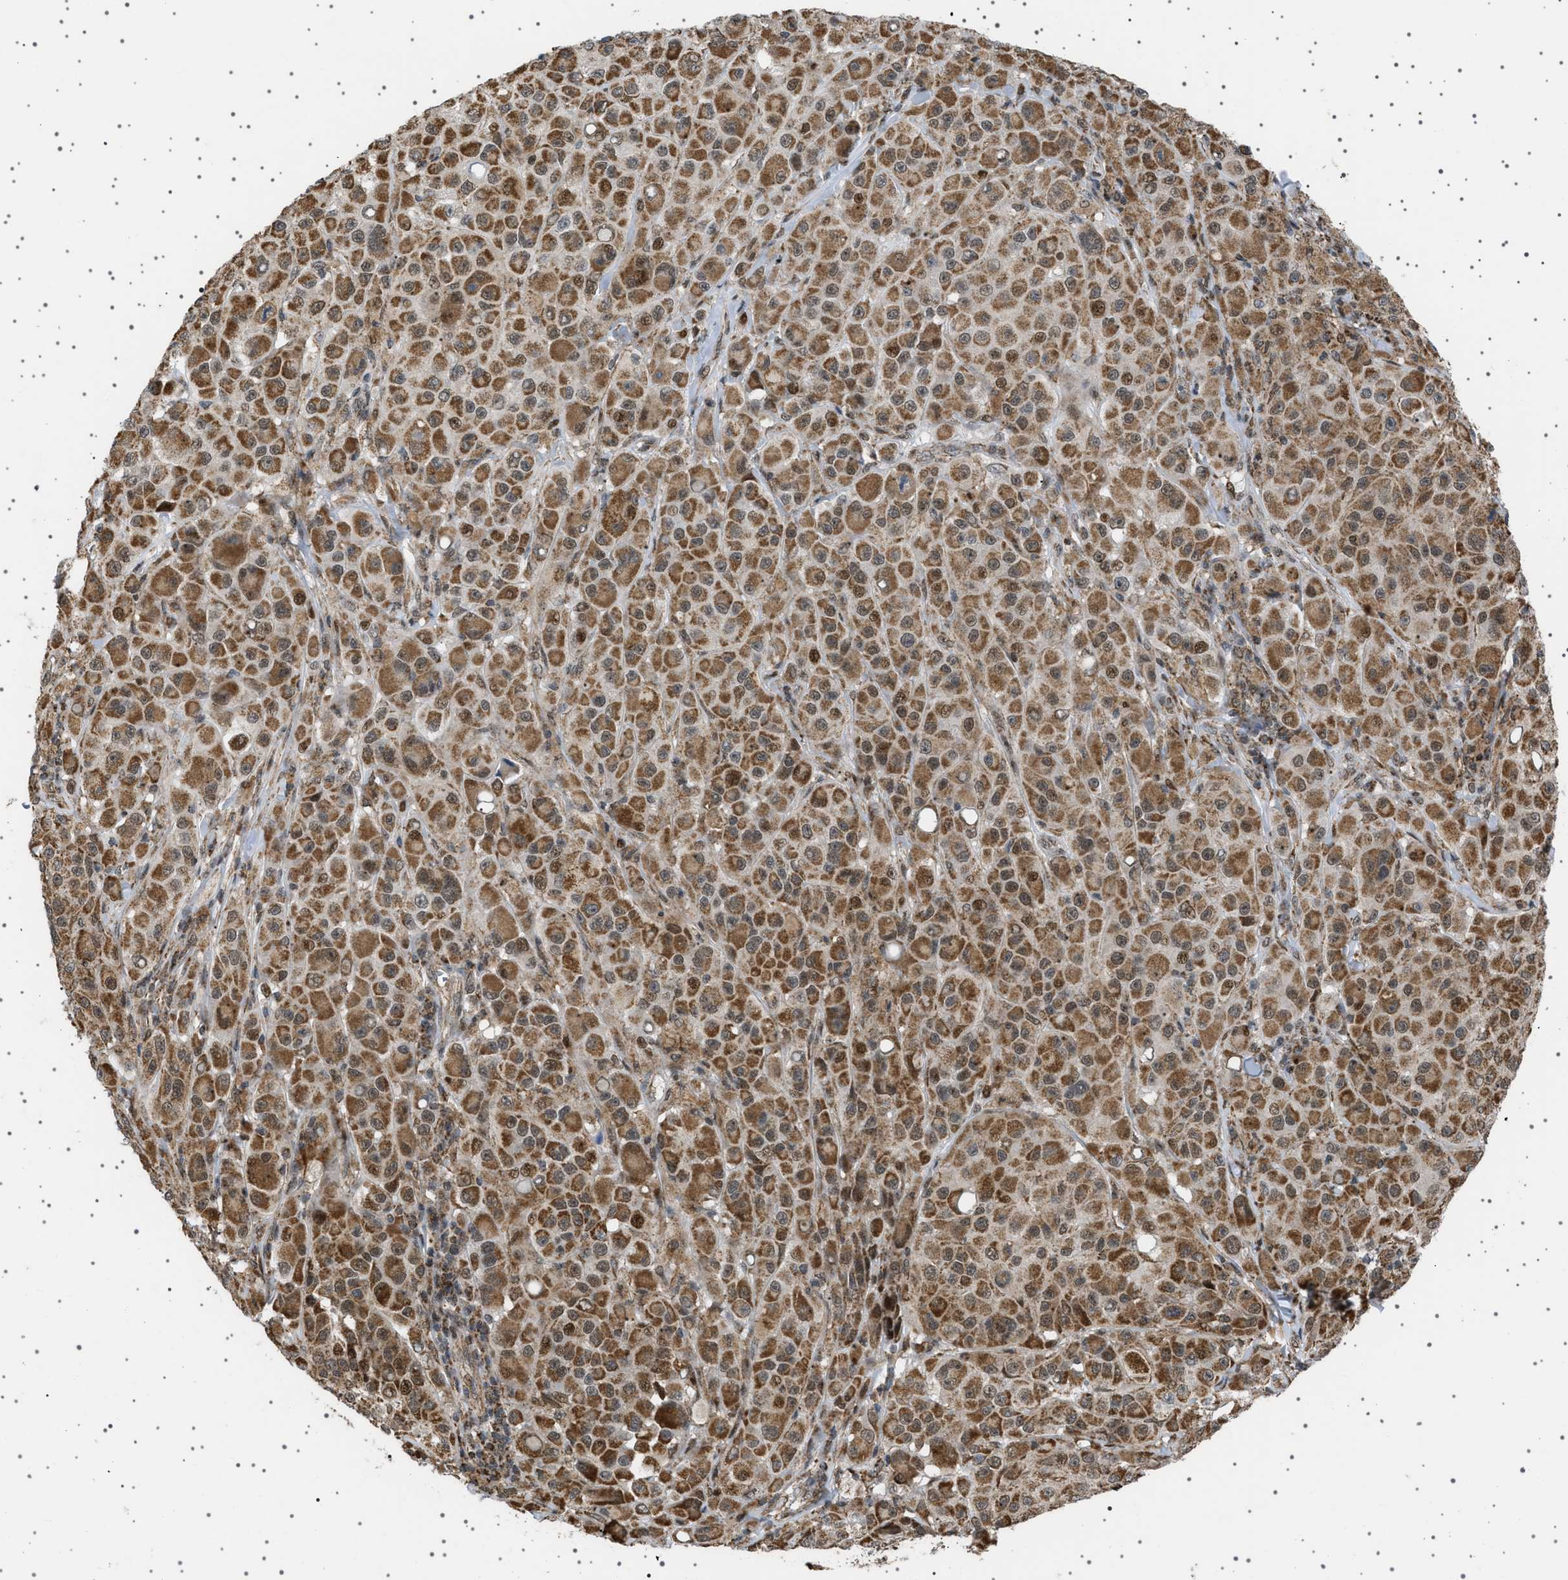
{"staining": {"intensity": "moderate", "quantity": ">75%", "location": "cytoplasmic/membranous"}, "tissue": "melanoma", "cell_type": "Tumor cells", "image_type": "cancer", "snomed": [{"axis": "morphology", "description": "Malignant melanoma, NOS"}, {"axis": "topography", "description": "Skin"}], "caption": "Moderate cytoplasmic/membranous positivity is present in about >75% of tumor cells in melanoma.", "gene": "MELK", "patient": {"sex": "male", "age": 84}}